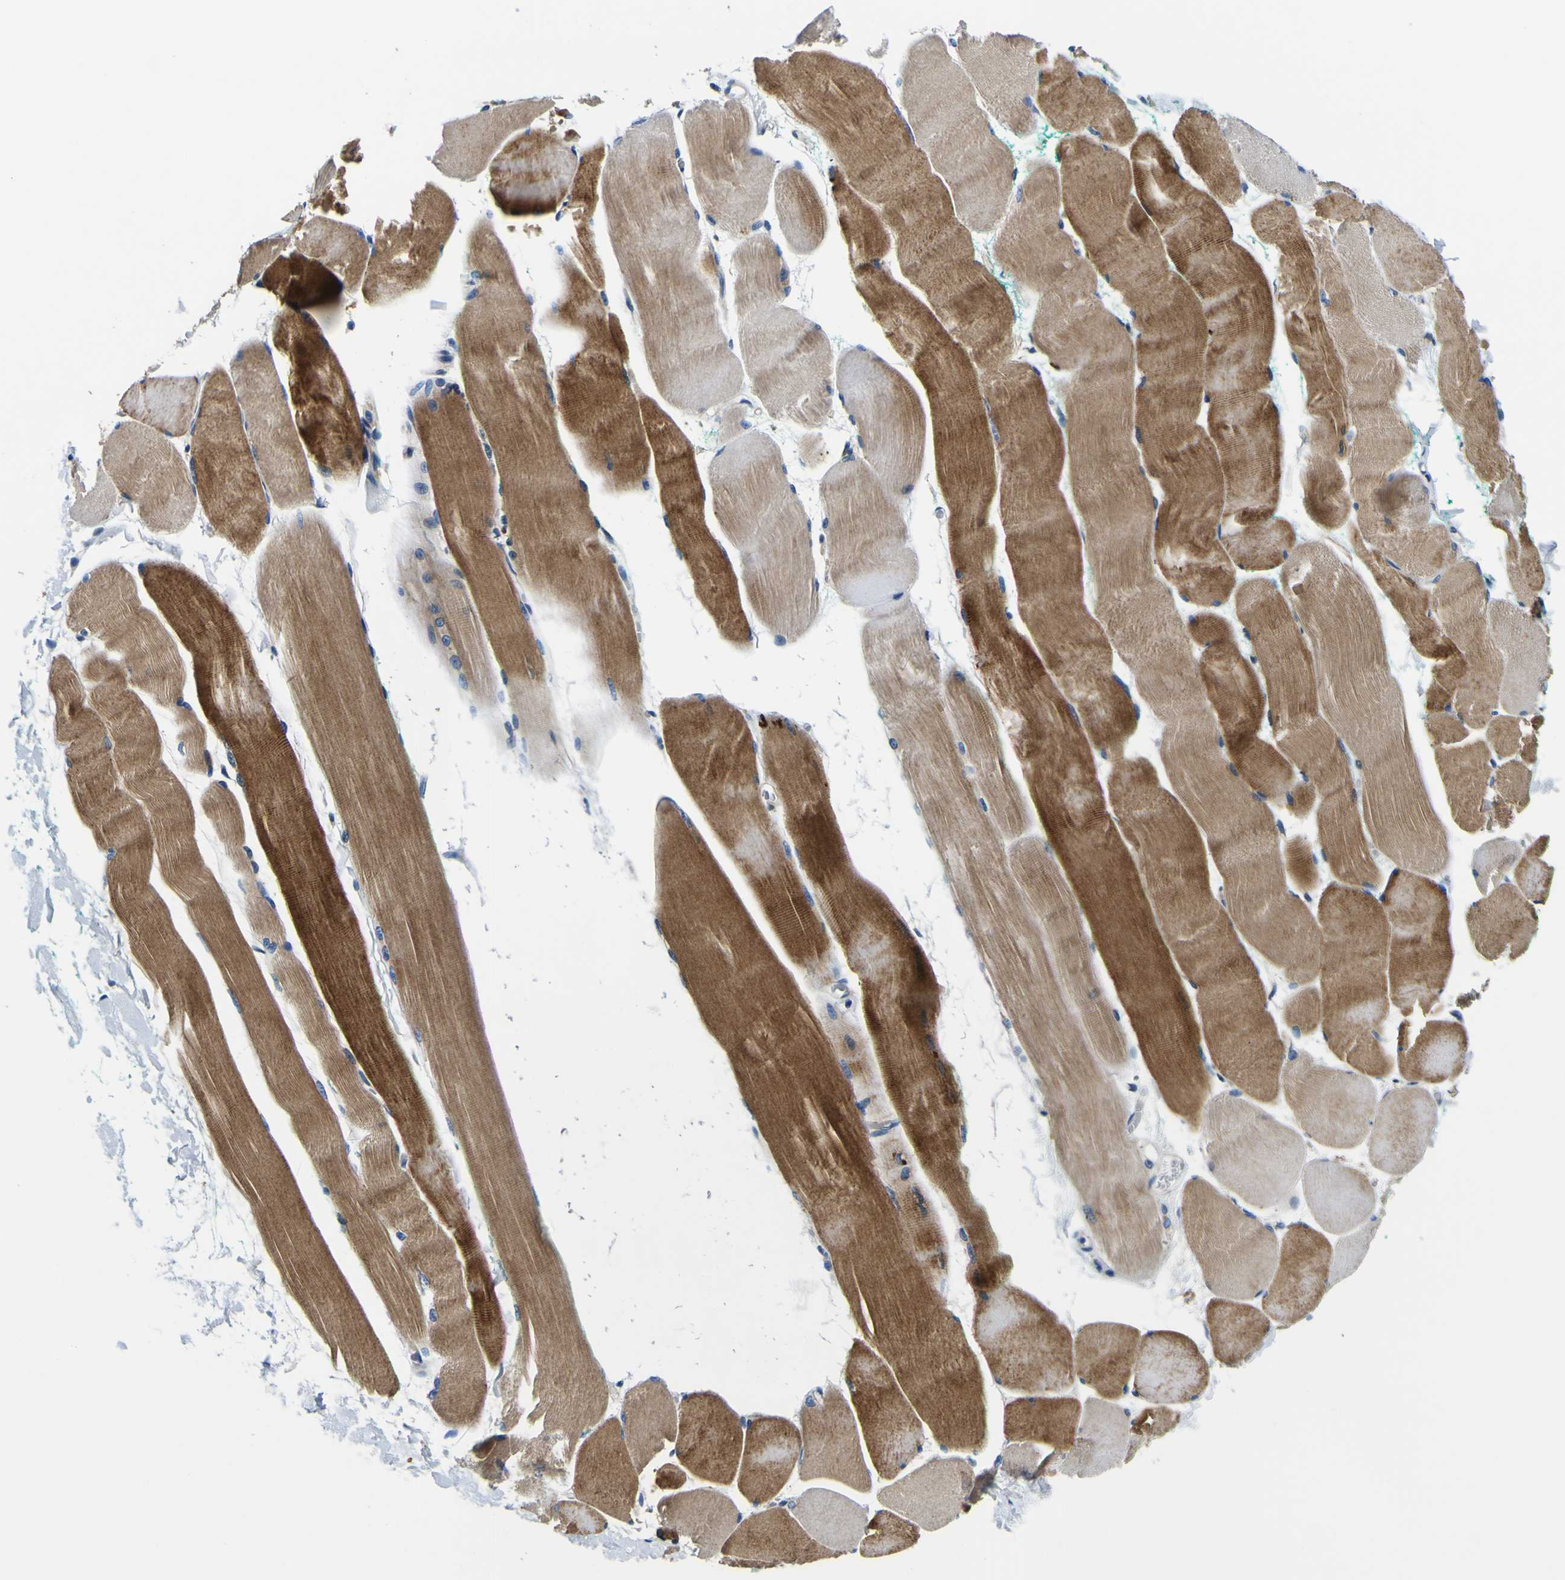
{"staining": {"intensity": "moderate", "quantity": "25%-75%", "location": "cytoplasmic/membranous"}, "tissue": "skeletal muscle", "cell_type": "Myocytes", "image_type": "normal", "snomed": [{"axis": "morphology", "description": "Normal tissue, NOS"}, {"axis": "morphology", "description": "Squamous cell carcinoma, NOS"}, {"axis": "topography", "description": "Skeletal muscle"}], "caption": "The histopathology image reveals immunohistochemical staining of normal skeletal muscle. There is moderate cytoplasmic/membranous positivity is appreciated in about 25%-75% of myocytes.", "gene": "CLSTN1", "patient": {"sex": "male", "age": 51}}